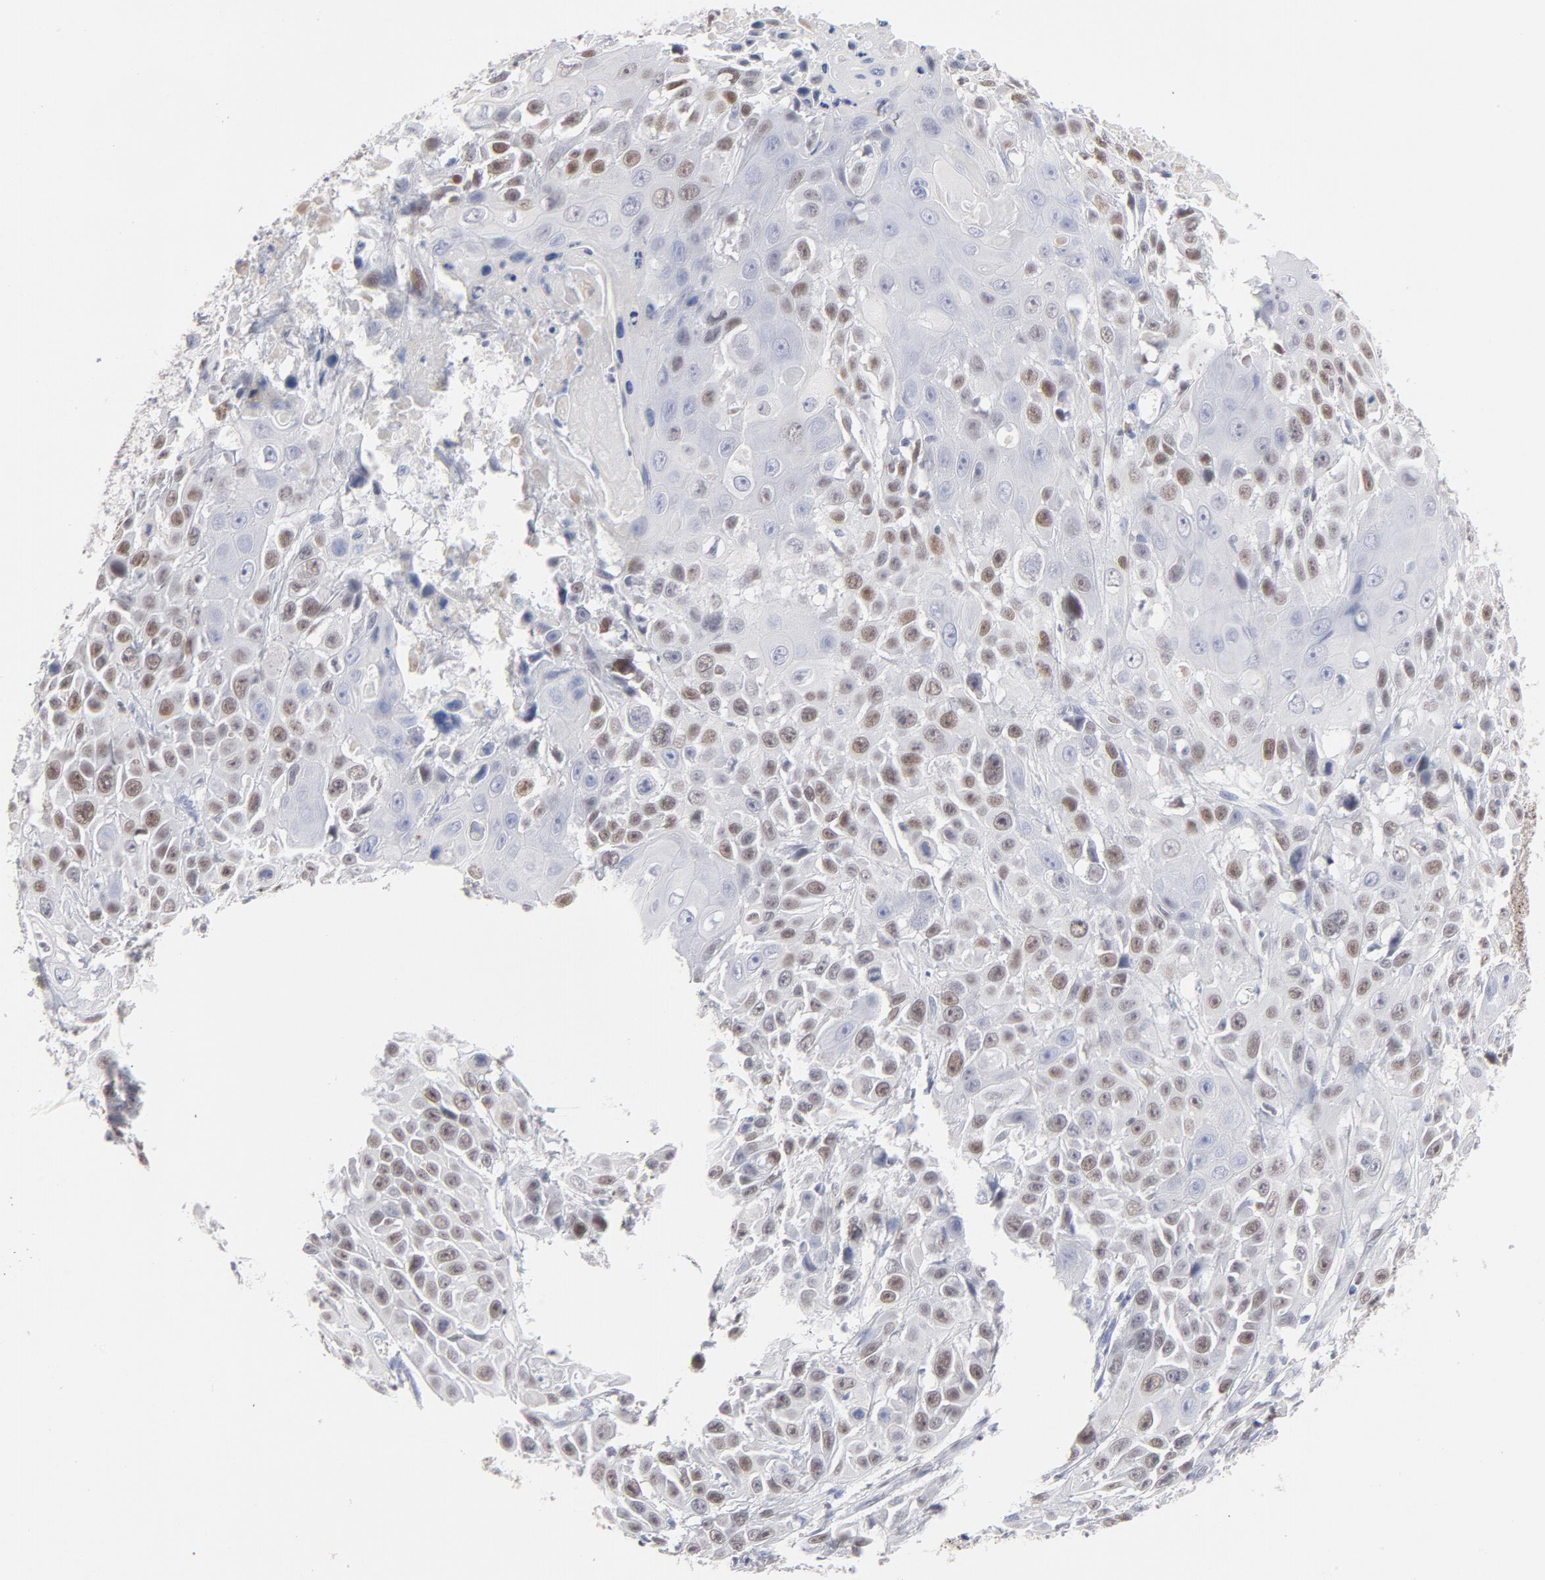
{"staining": {"intensity": "moderate", "quantity": "25%-75%", "location": "nuclear"}, "tissue": "cervical cancer", "cell_type": "Tumor cells", "image_type": "cancer", "snomed": [{"axis": "morphology", "description": "Squamous cell carcinoma, NOS"}, {"axis": "topography", "description": "Cervix"}], "caption": "This micrograph shows IHC staining of cervical squamous cell carcinoma, with medium moderate nuclear expression in about 25%-75% of tumor cells.", "gene": "MCM7", "patient": {"sex": "female", "age": 39}}